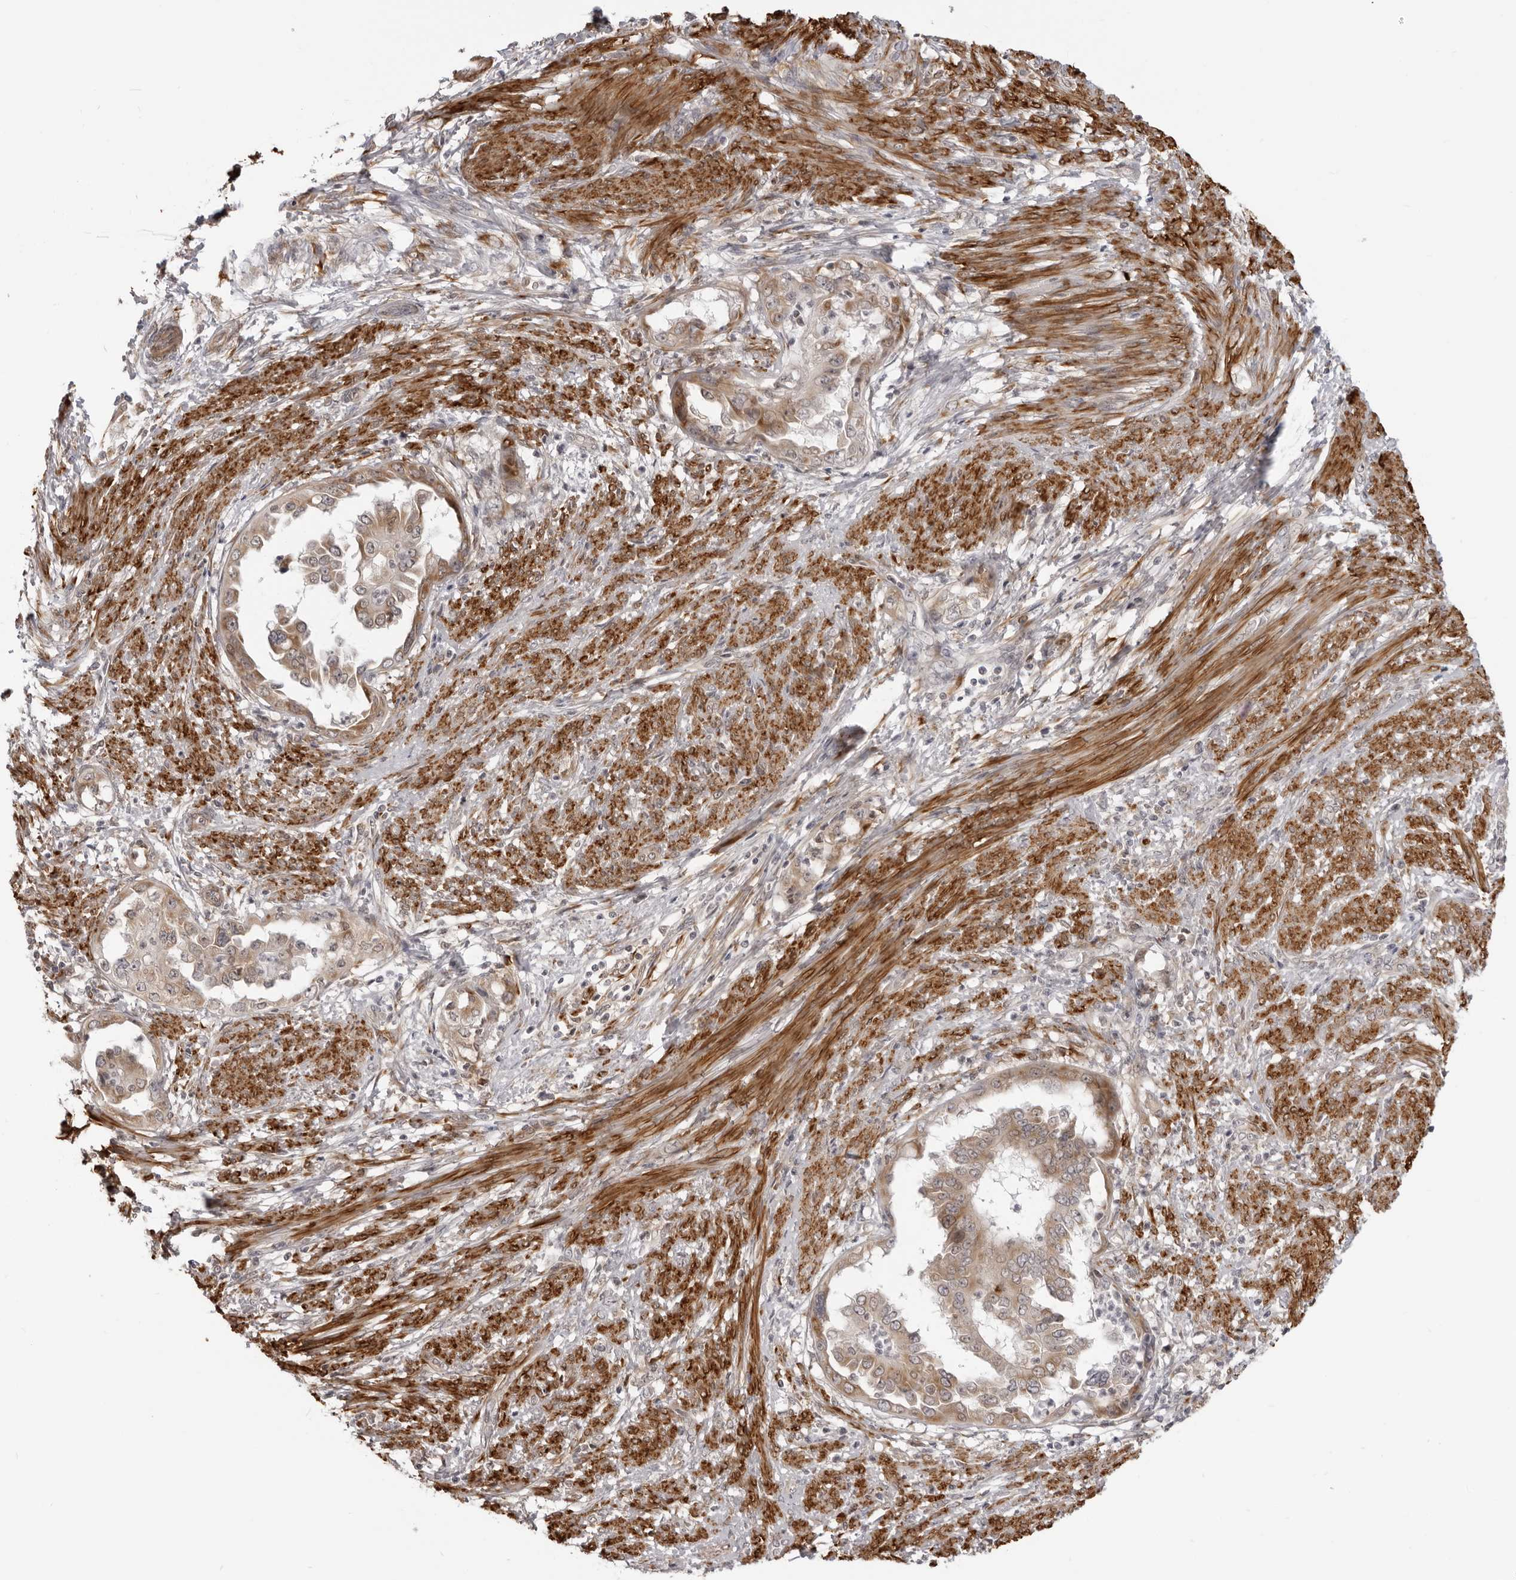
{"staining": {"intensity": "moderate", "quantity": ">75%", "location": "cytoplasmic/membranous"}, "tissue": "endometrial cancer", "cell_type": "Tumor cells", "image_type": "cancer", "snomed": [{"axis": "morphology", "description": "Adenocarcinoma, NOS"}, {"axis": "topography", "description": "Endometrium"}], "caption": "Immunohistochemistry image of human endometrial adenocarcinoma stained for a protein (brown), which demonstrates medium levels of moderate cytoplasmic/membranous expression in about >75% of tumor cells.", "gene": "SRGAP2", "patient": {"sex": "female", "age": 85}}